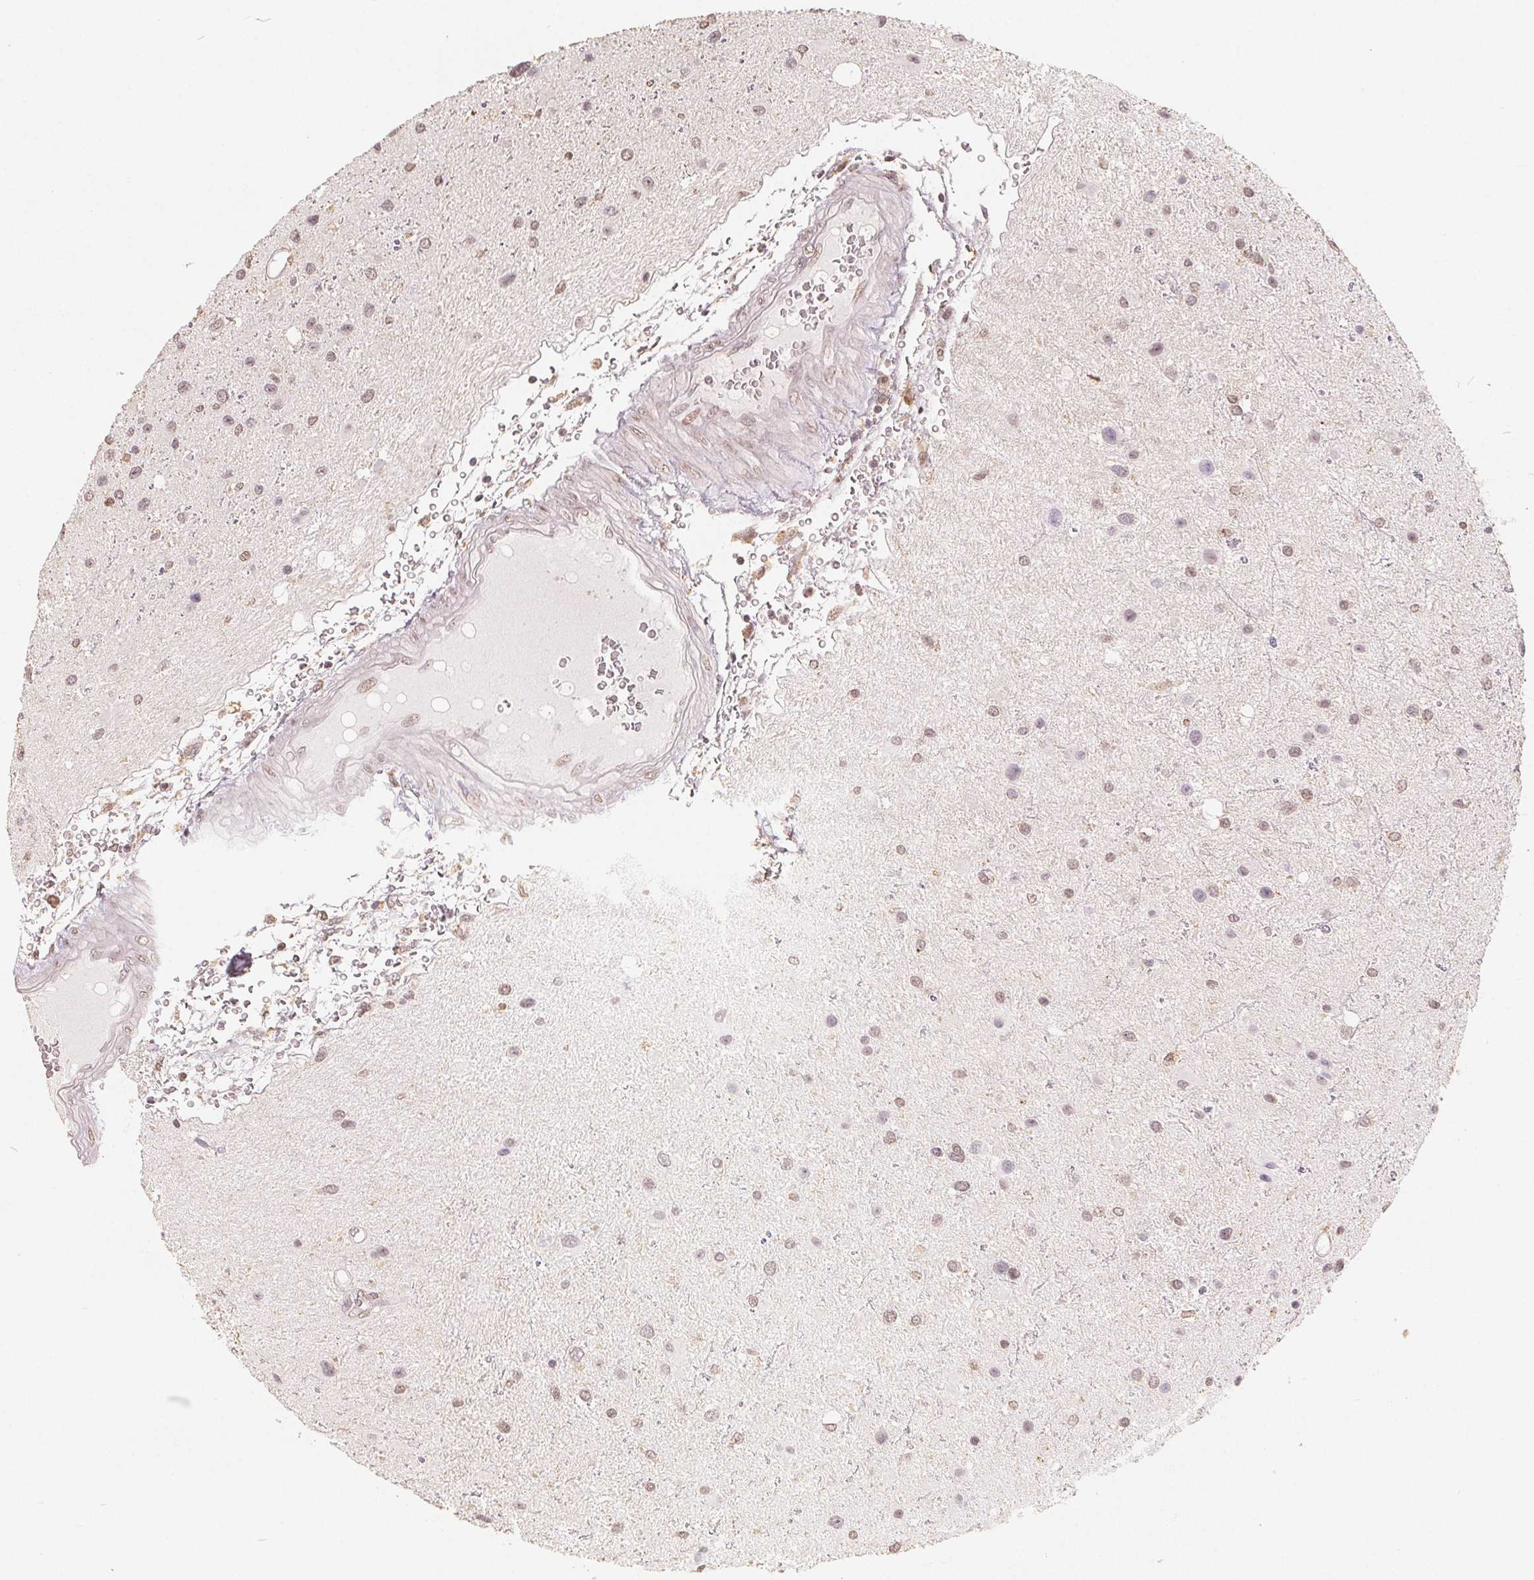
{"staining": {"intensity": "weak", "quantity": "25%-75%", "location": "nuclear"}, "tissue": "glioma", "cell_type": "Tumor cells", "image_type": "cancer", "snomed": [{"axis": "morphology", "description": "Glioma, malignant, Low grade"}, {"axis": "topography", "description": "Brain"}], "caption": "Immunohistochemistry (IHC) image of human glioma stained for a protein (brown), which exhibits low levels of weak nuclear staining in approximately 25%-75% of tumor cells.", "gene": "CCDC138", "patient": {"sex": "female", "age": 32}}